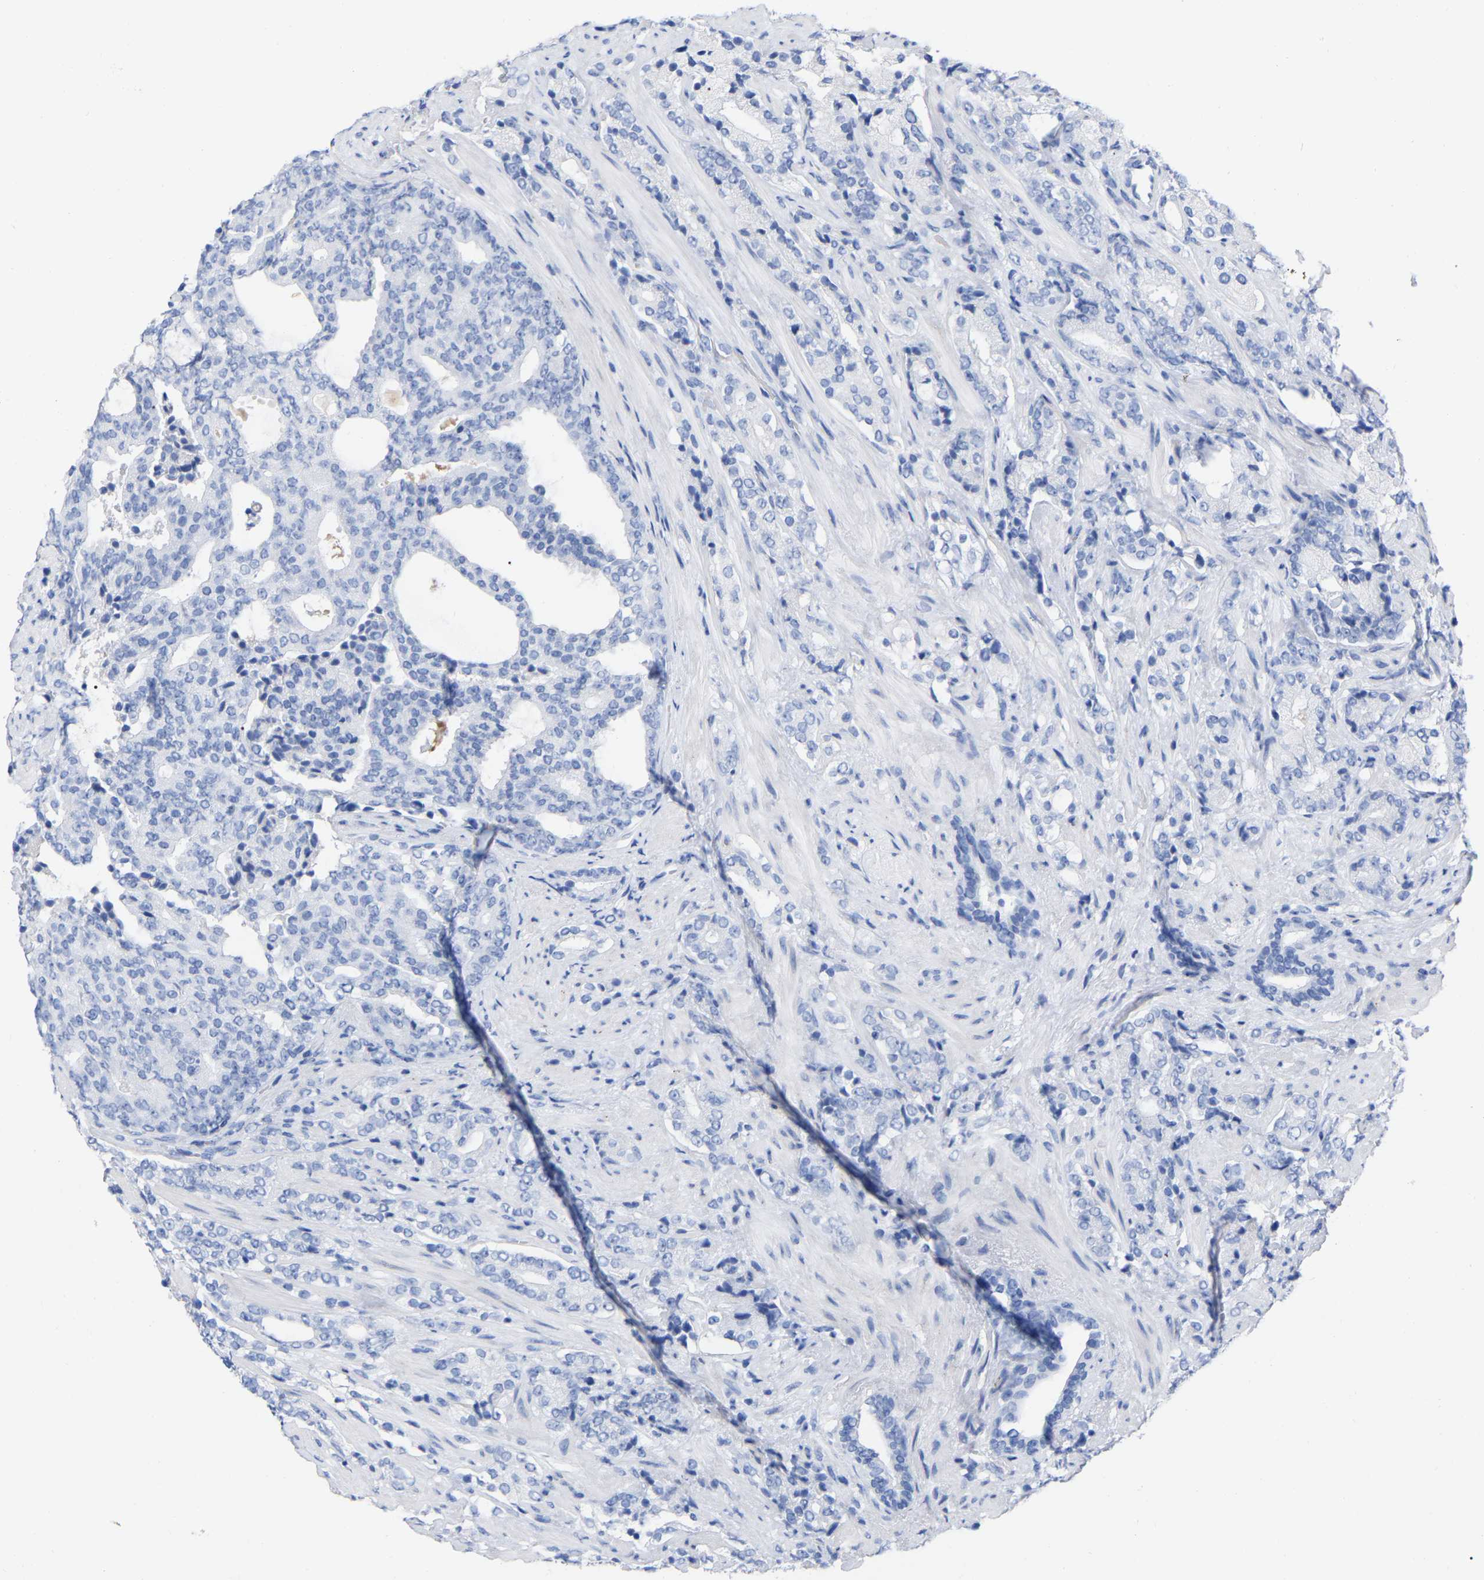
{"staining": {"intensity": "negative", "quantity": "none", "location": "none"}, "tissue": "prostate cancer", "cell_type": "Tumor cells", "image_type": "cancer", "snomed": [{"axis": "morphology", "description": "Adenocarcinoma, High grade"}, {"axis": "topography", "description": "Prostate"}], "caption": "Tumor cells are negative for brown protein staining in prostate adenocarcinoma (high-grade).", "gene": "HAPLN1", "patient": {"sex": "male", "age": 71}}